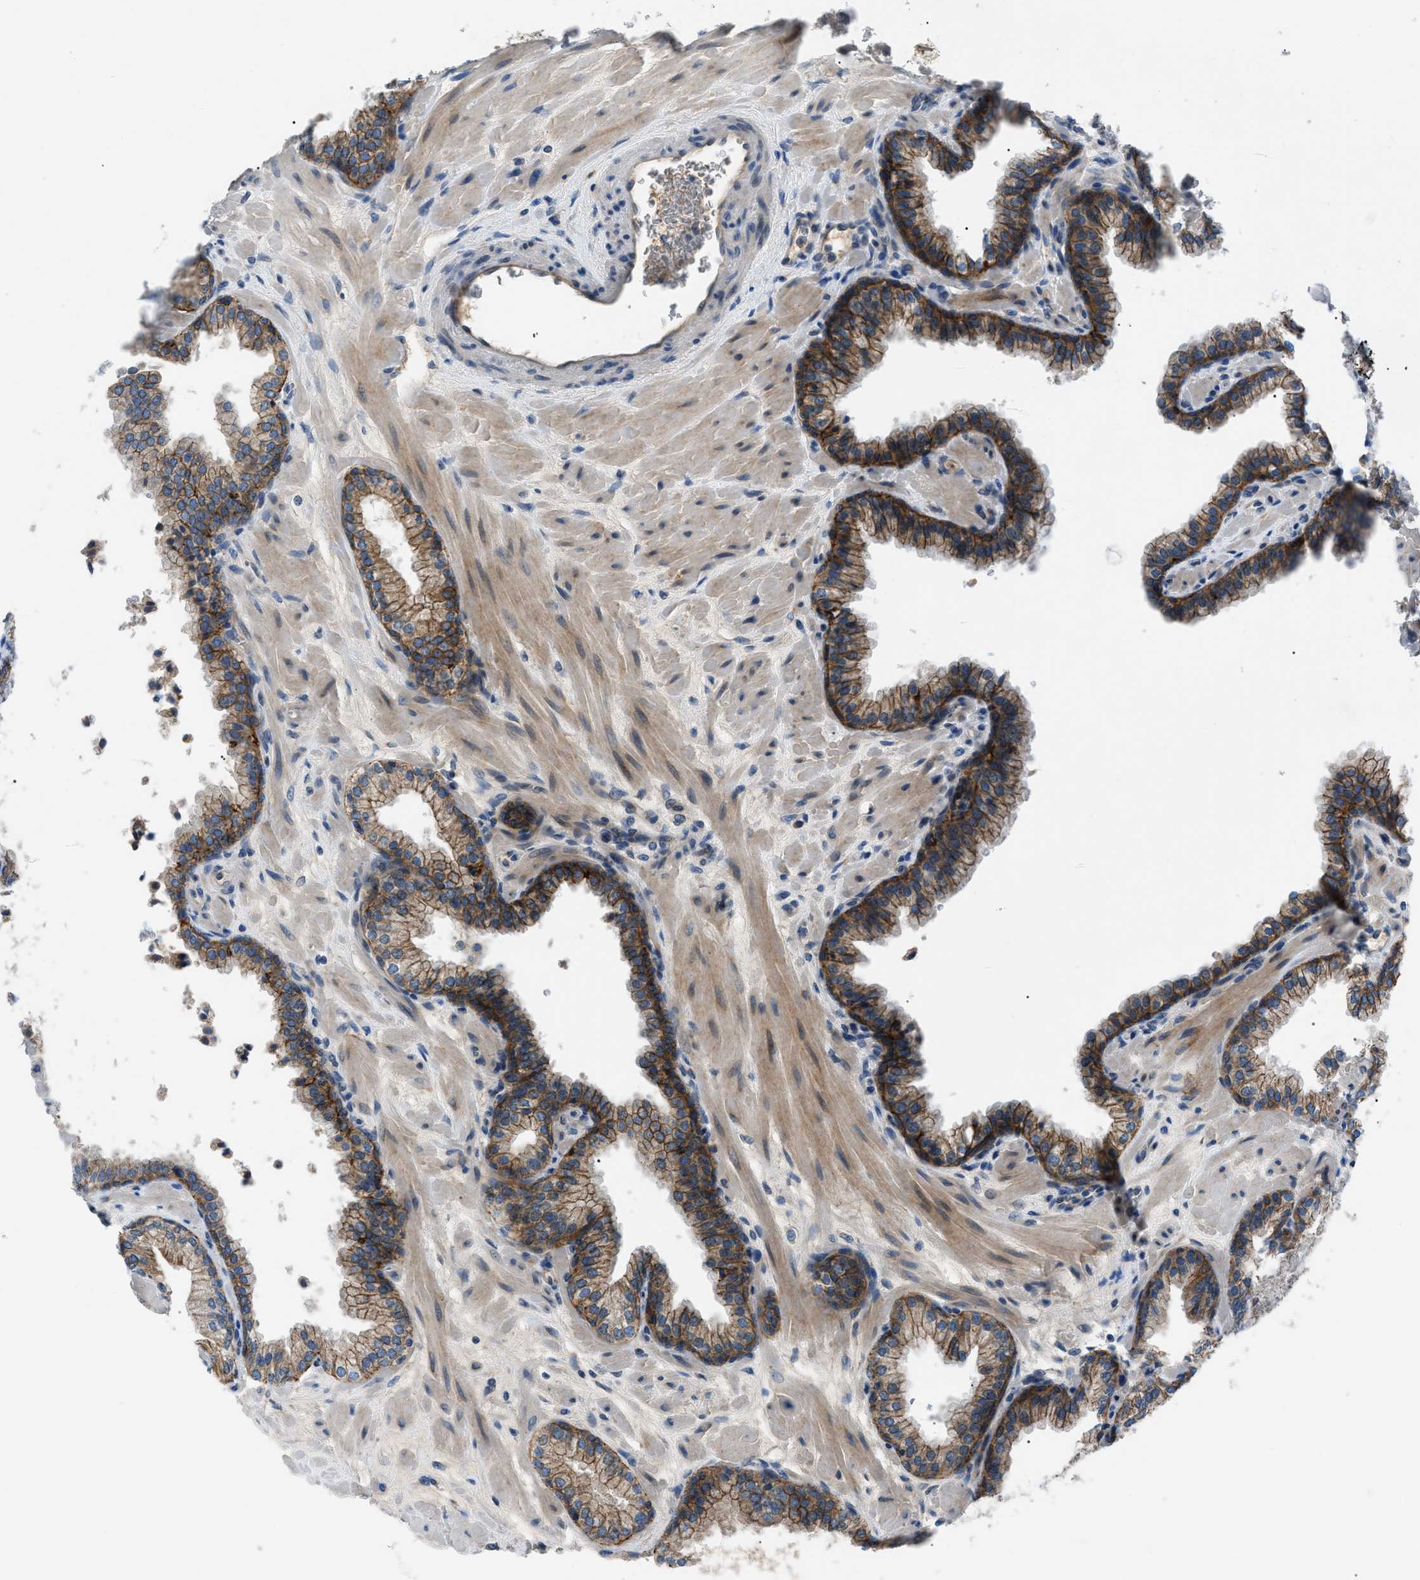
{"staining": {"intensity": "moderate", "quantity": "25%-75%", "location": "cytoplasmic/membranous"}, "tissue": "prostate", "cell_type": "Glandular cells", "image_type": "normal", "snomed": [{"axis": "morphology", "description": "Normal tissue, NOS"}, {"axis": "morphology", "description": "Urothelial carcinoma, Low grade"}, {"axis": "topography", "description": "Urinary bladder"}, {"axis": "topography", "description": "Prostate"}], "caption": "Immunohistochemistry (IHC) (DAB) staining of unremarkable human prostate reveals moderate cytoplasmic/membranous protein staining in approximately 25%-75% of glandular cells.", "gene": "ZDHHC24", "patient": {"sex": "male", "age": 60}}